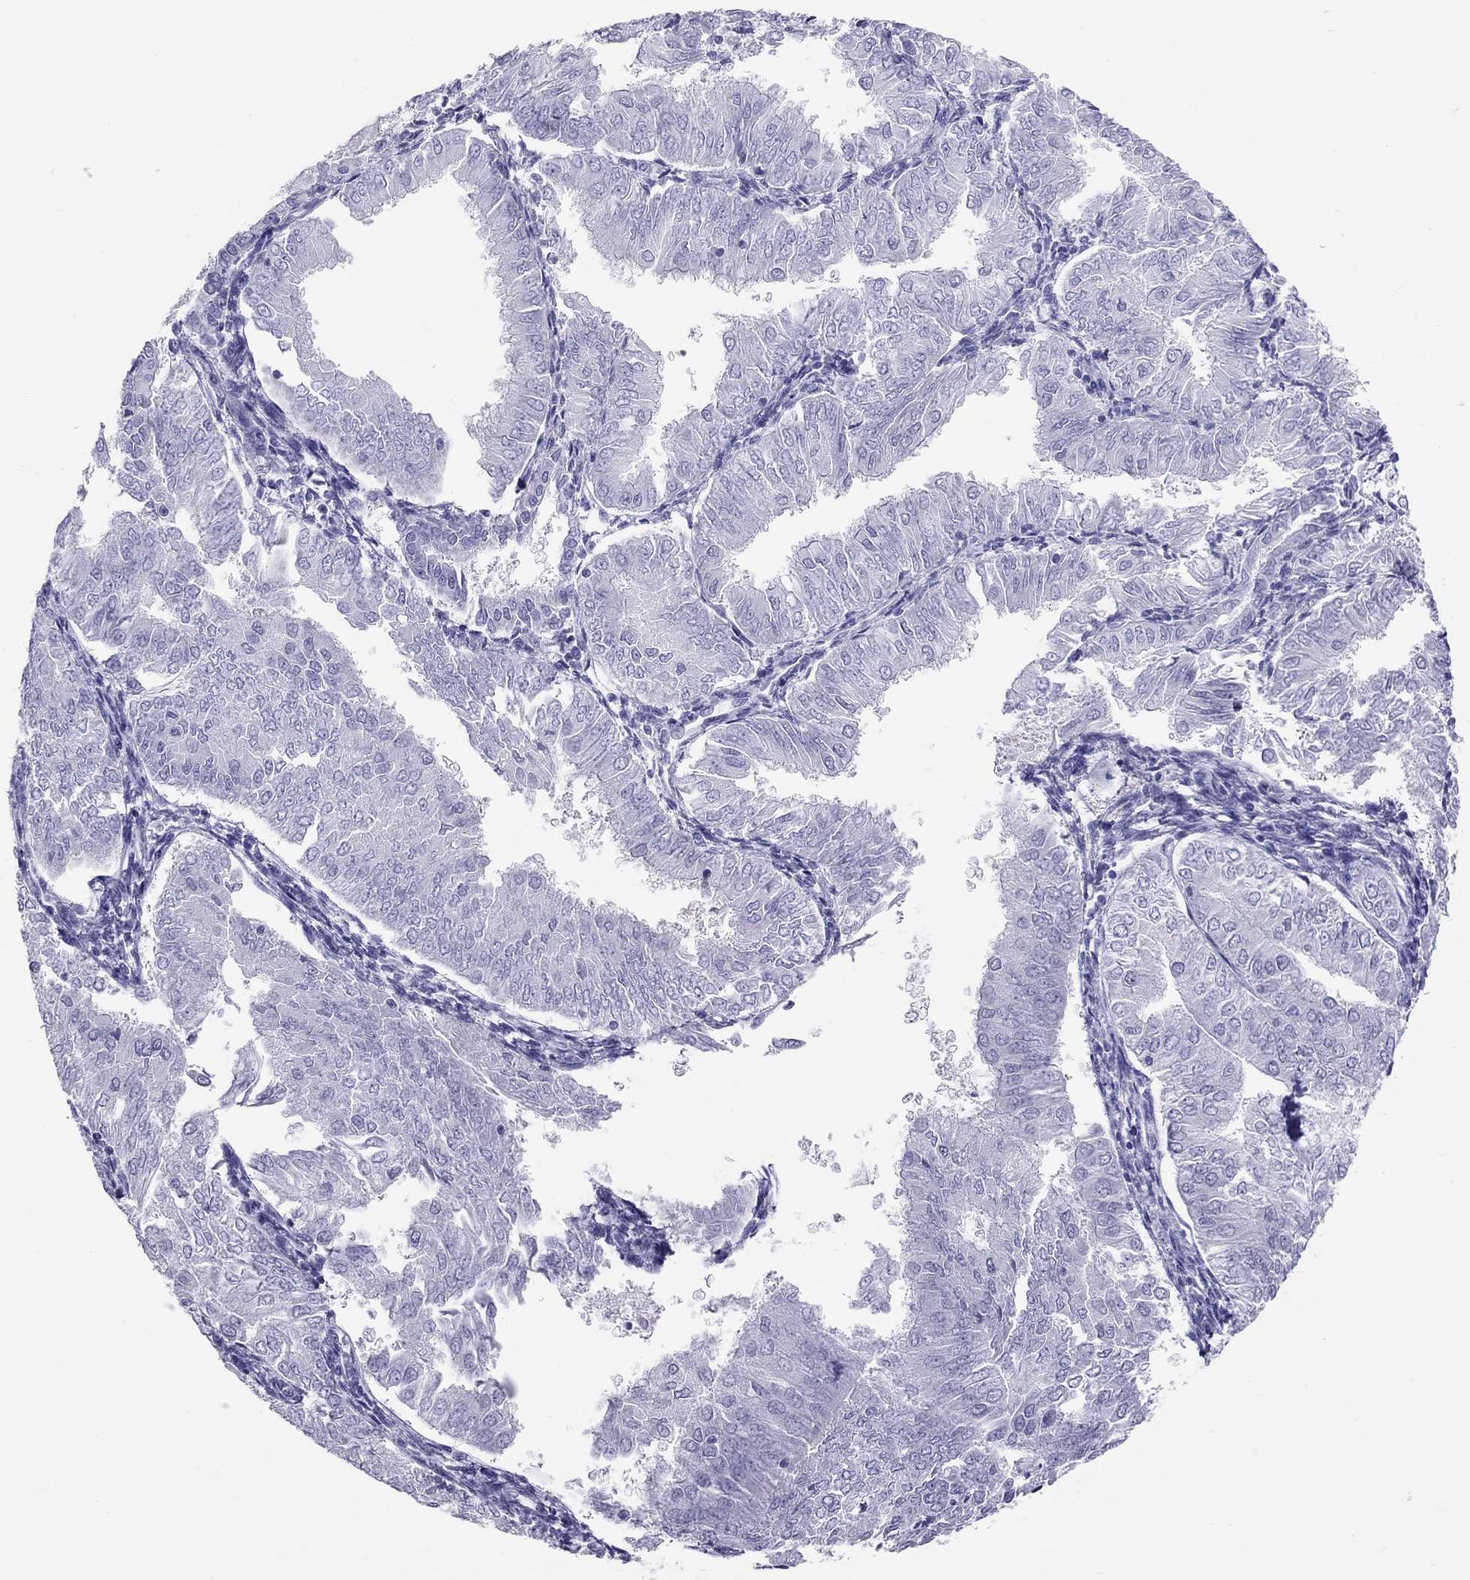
{"staining": {"intensity": "negative", "quantity": "none", "location": "none"}, "tissue": "endometrial cancer", "cell_type": "Tumor cells", "image_type": "cancer", "snomed": [{"axis": "morphology", "description": "Adenocarcinoma, NOS"}, {"axis": "topography", "description": "Endometrium"}], "caption": "Endometrial cancer (adenocarcinoma) stained for a protein using immunohistochemistry (IHC) displays no staining tumor cells.", "gene": "PSMB11", "patient": {"sex": "female", "age": 53}}